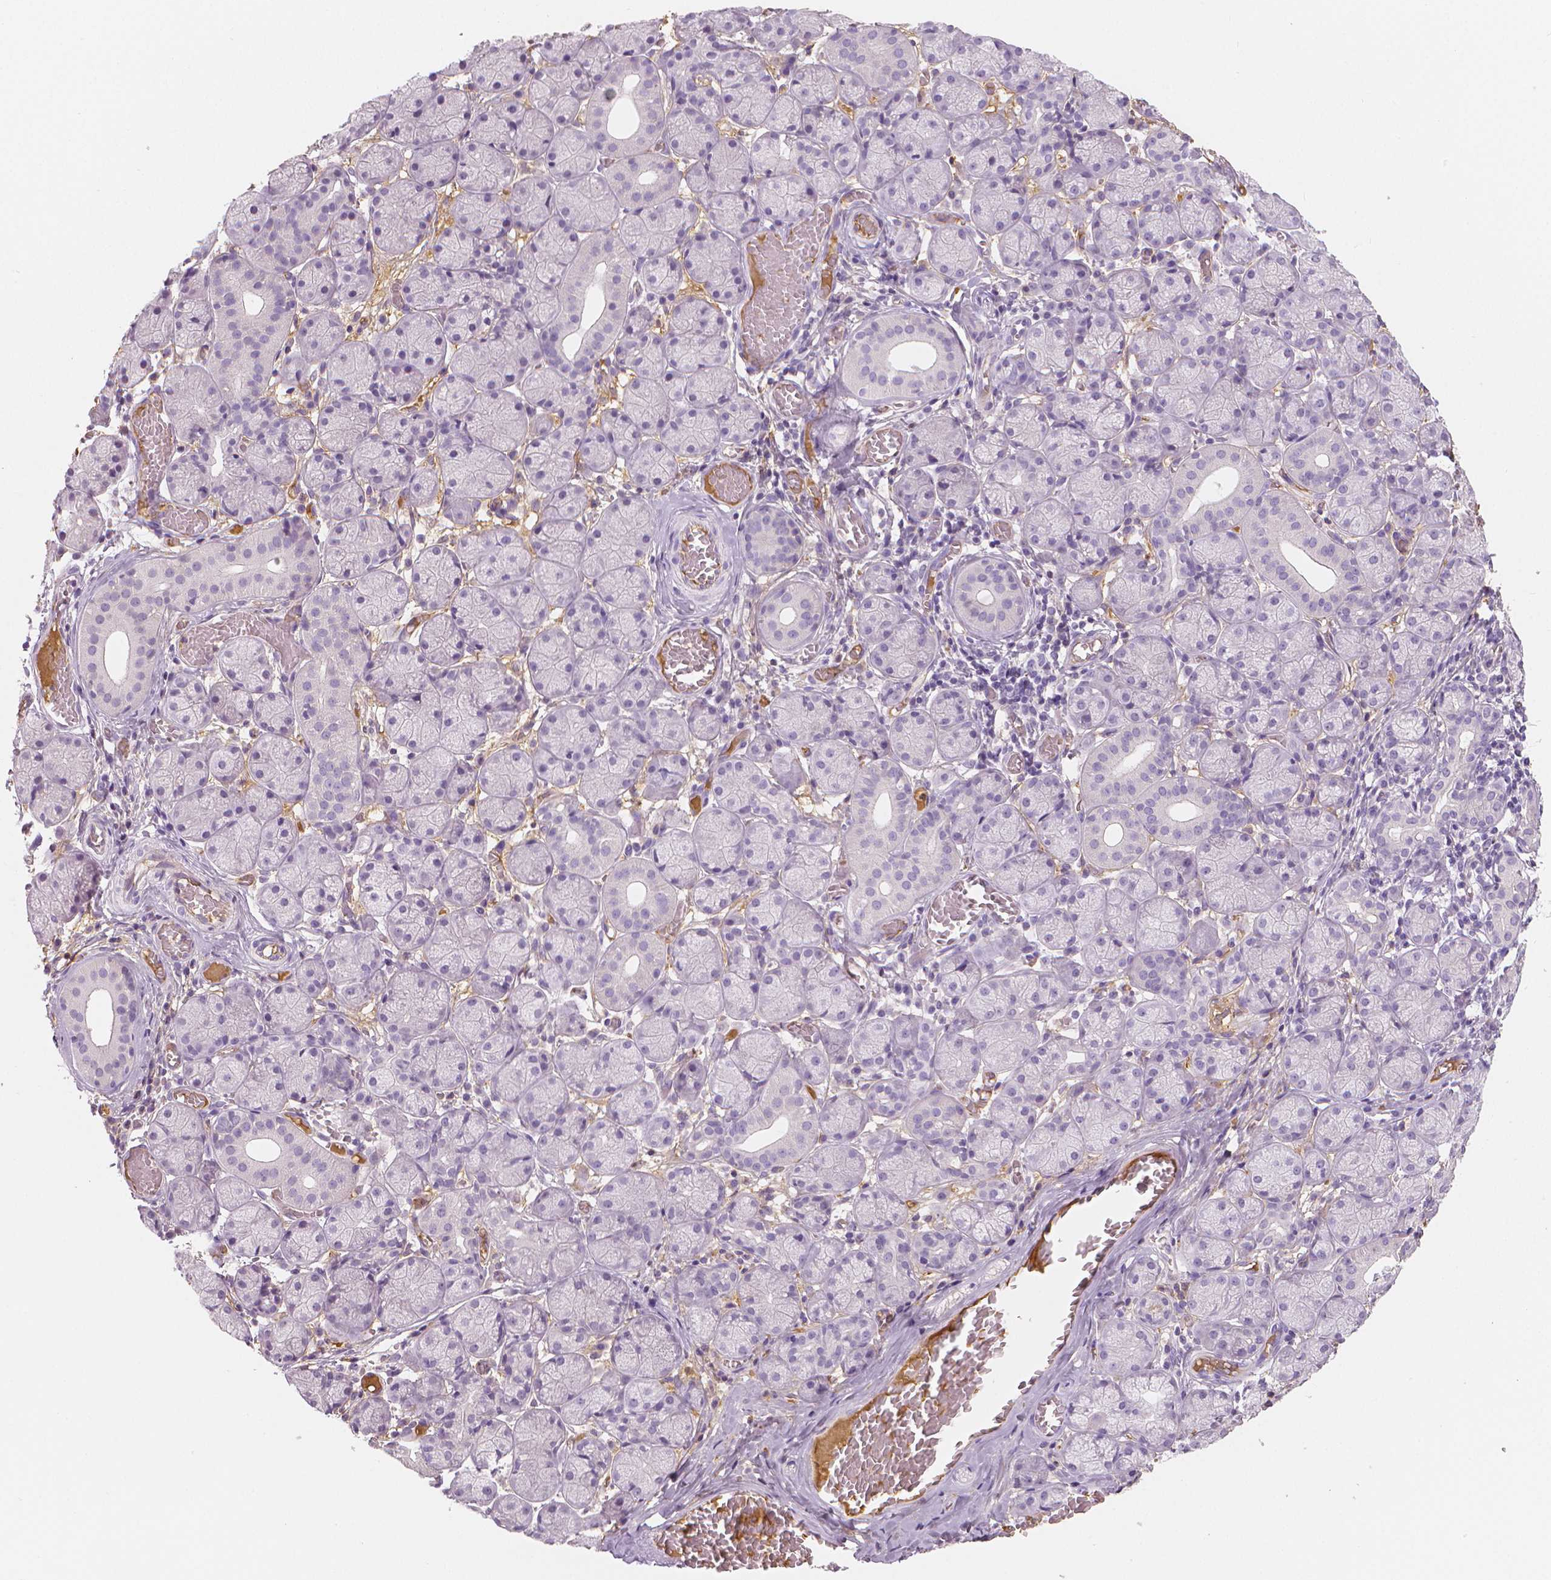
{"staining": {"intensity": "negative", "quantity": "none", "location": "none"}, "tissue": "salivary gland", "cell_type": "Glandular cells", "image_type": "normal", "snomed": [{"axis": "morphology", "description": "Normal tissue, NOS"}, {"axis": "topography", "description": "Salivary gland"}, {"axis": "topography", "description": "Peripheral nerve tissue"}], "caption": "The histopathology image demonstrates no staining of glandular cells in normal salivary gland.", "gene": "APOA4", "patient": {"sex": "female", "age": 24}}